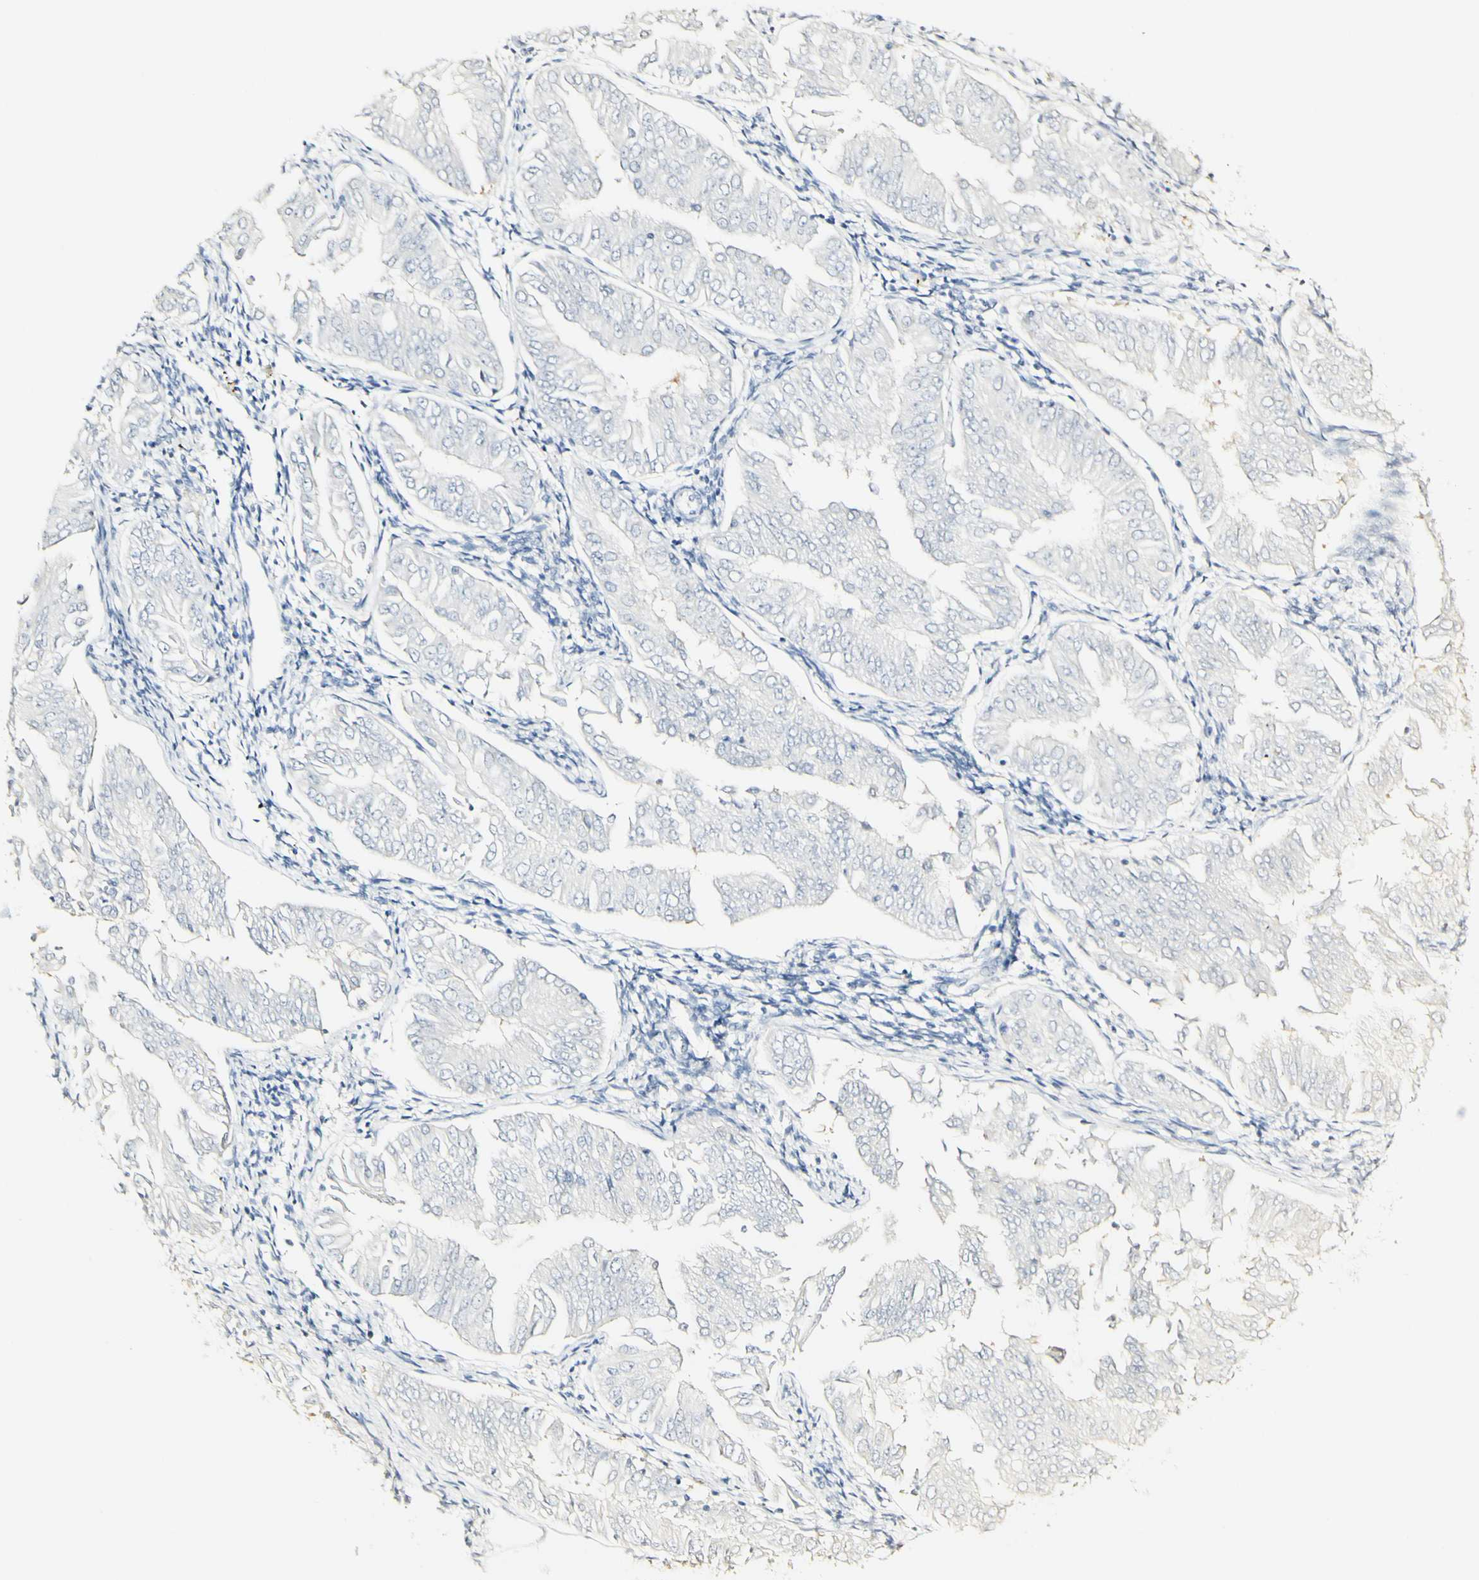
{"staining": {"intensity": "negative", "quantity": "none", "location": "none"}, "tissue": "endometrial cancer", "cell_type": "Tumor cells", "image_type": "cancer", "snomed": [{"axis": "morphology", "description": "Adenocarcinoma, NOS"}, {"axis": "topography", "description": "Endometrium"}], "caption": "Human endometrial adenocarcinoma stained for a protein using immunohistochemistry (IHC) shows no positivity in tumor cells.", "gene": "FMO3", "patient": {"sex": "female", "age": 53}}